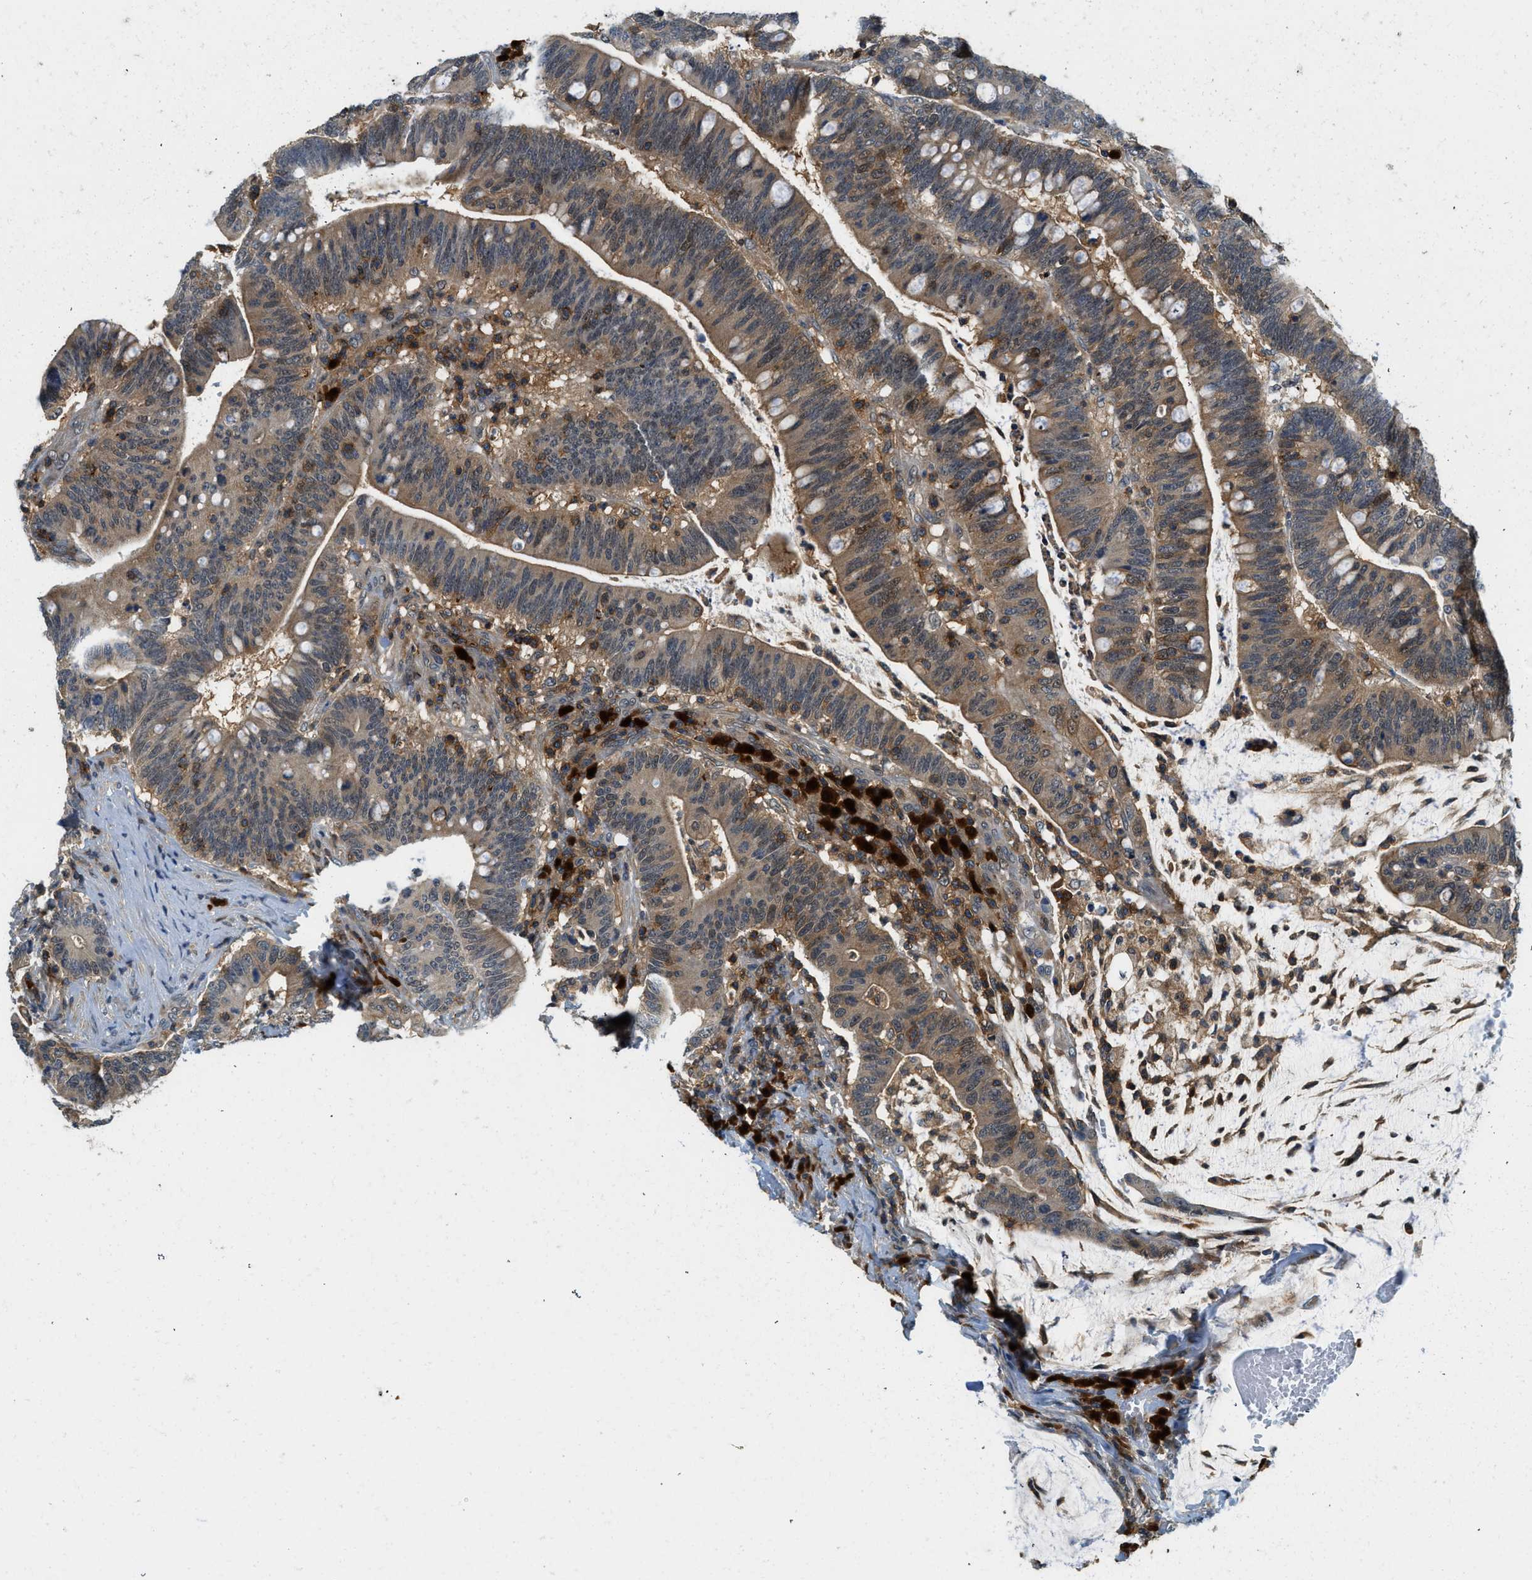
{"staining": {"intensity": "moderate", "quantity": ">75%", "location": "cytoplasmic/membranous,nuclear"}, "tissue": "colorectal cancer", "cell_type": "Tumor cells", "image_type": "cancer", "snomed": [{"axis": "morphology", "description": "Normal tissue, NOS"}, {"axis": "morphology", "description": "Adenocarcinoma, NOS"}, {"axis": "topography", "description": "Colon"}], "caption": "Immunohistochemical staining of human adenocarcinoma (colorectal) shows medium levels of moderate cytoplasmic/membranous and nuclear protein staining in approximately >75% of tumor cells. The staining was performed using DAB (3,3'-diaminobenzidine) to visualize the protein expression in brown, while the nuclei were stained in blue with hematoxylin (Magnification: 20x).", "gene": "GMPPB", "patient": {"sex": "female", "age": 66}}